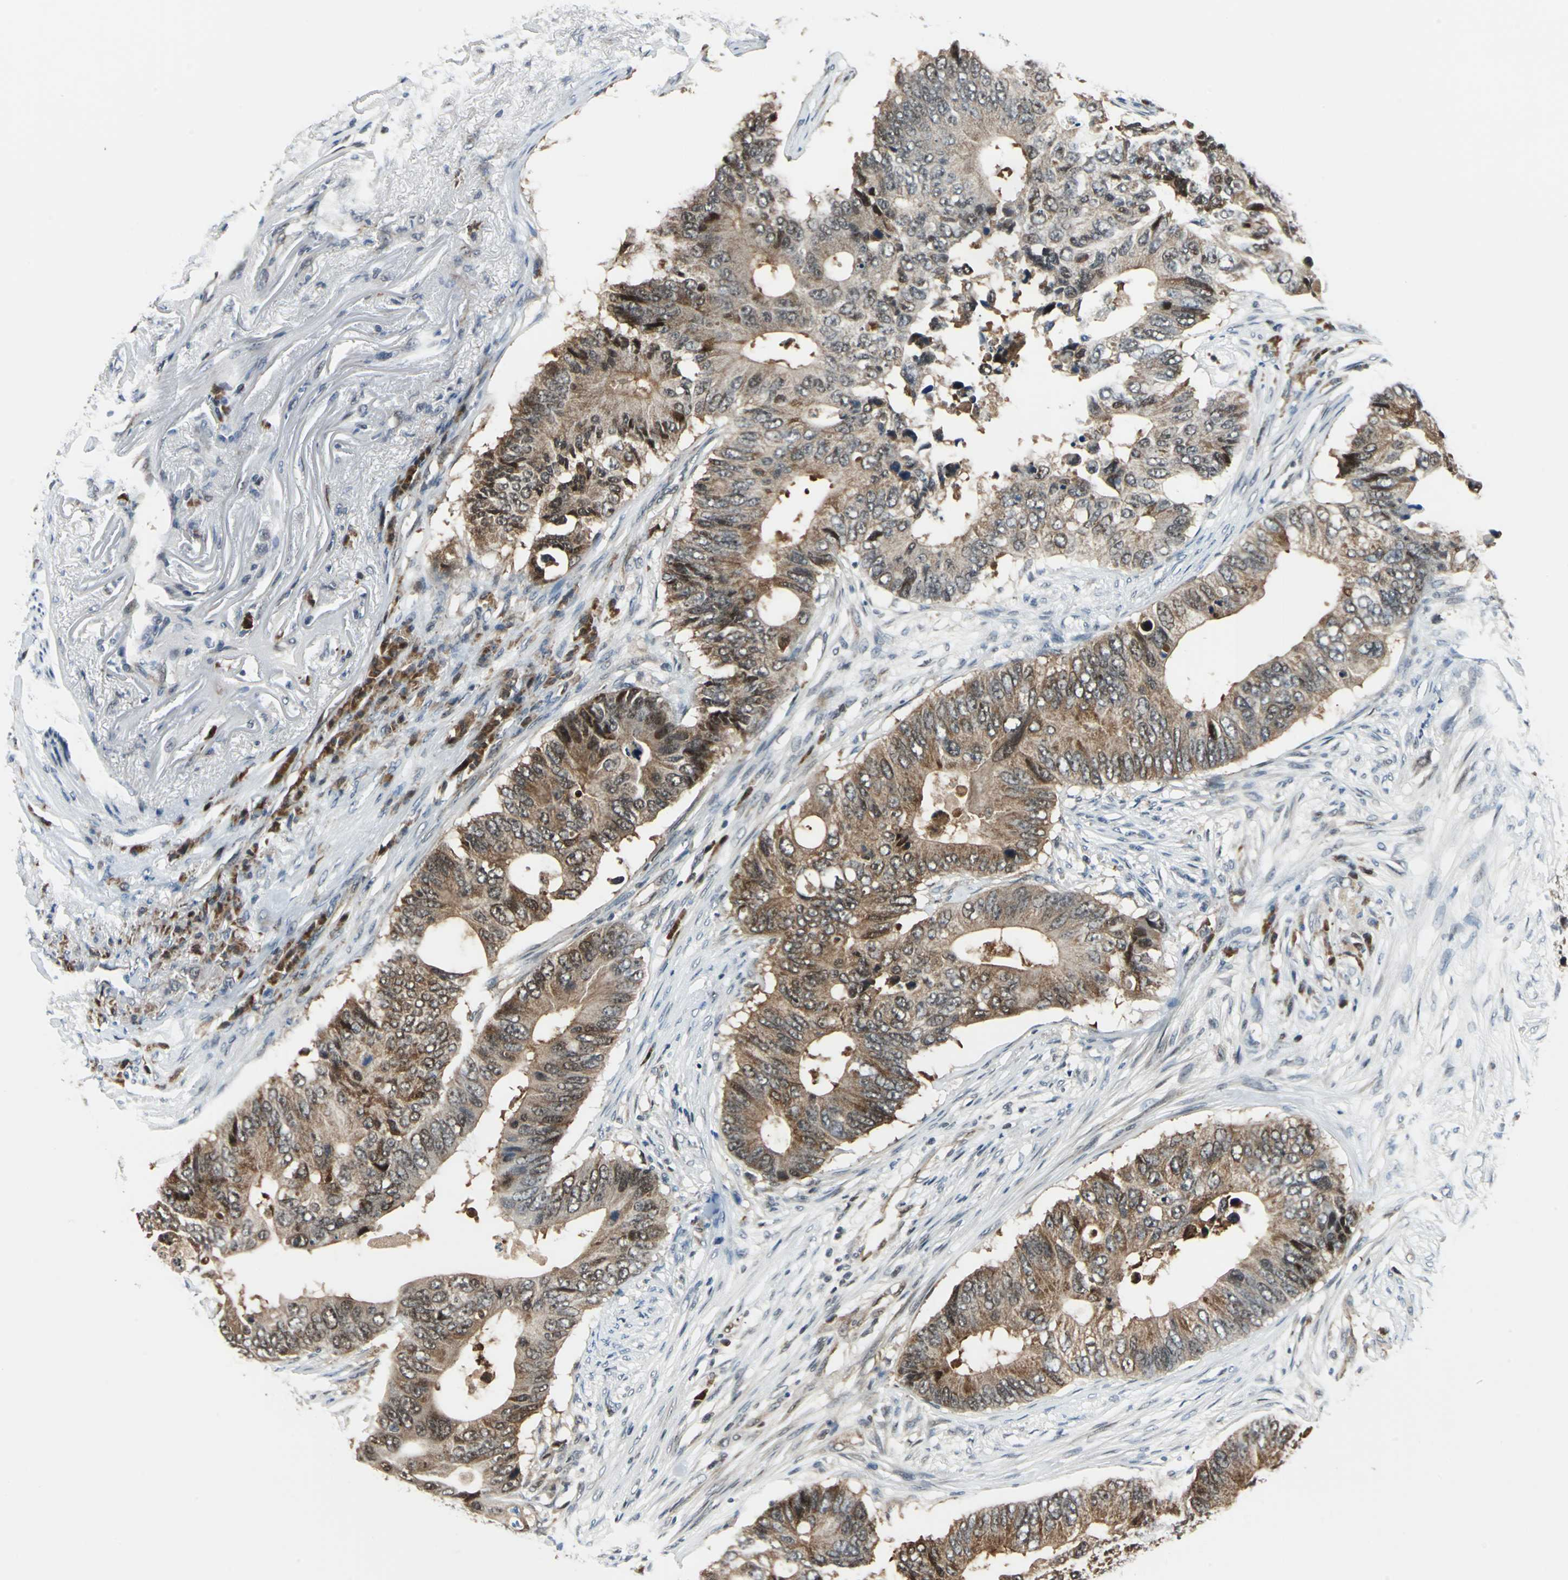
{"staining": {"intensity": "moderate", "quantity": ">75%", "location": "cytoplasmic/membranous"}, "tissue": "colorectal cancer", "cell_type": "Tumor cells", "image_type": "cancer", "snomed": [{"axis": "morphology", "description": "Adenocarcinoma, NOS"}, {"axis": "topography", "description": "Colon"}], "caption": "Immunohistochemical staining of colorectal cancer shows medium levels of moderate cytoplasmic/membranous staining in about >75% of tumor cells.", "gene": "POLR3K", "patient": {"sex": "male", "age": 71}}